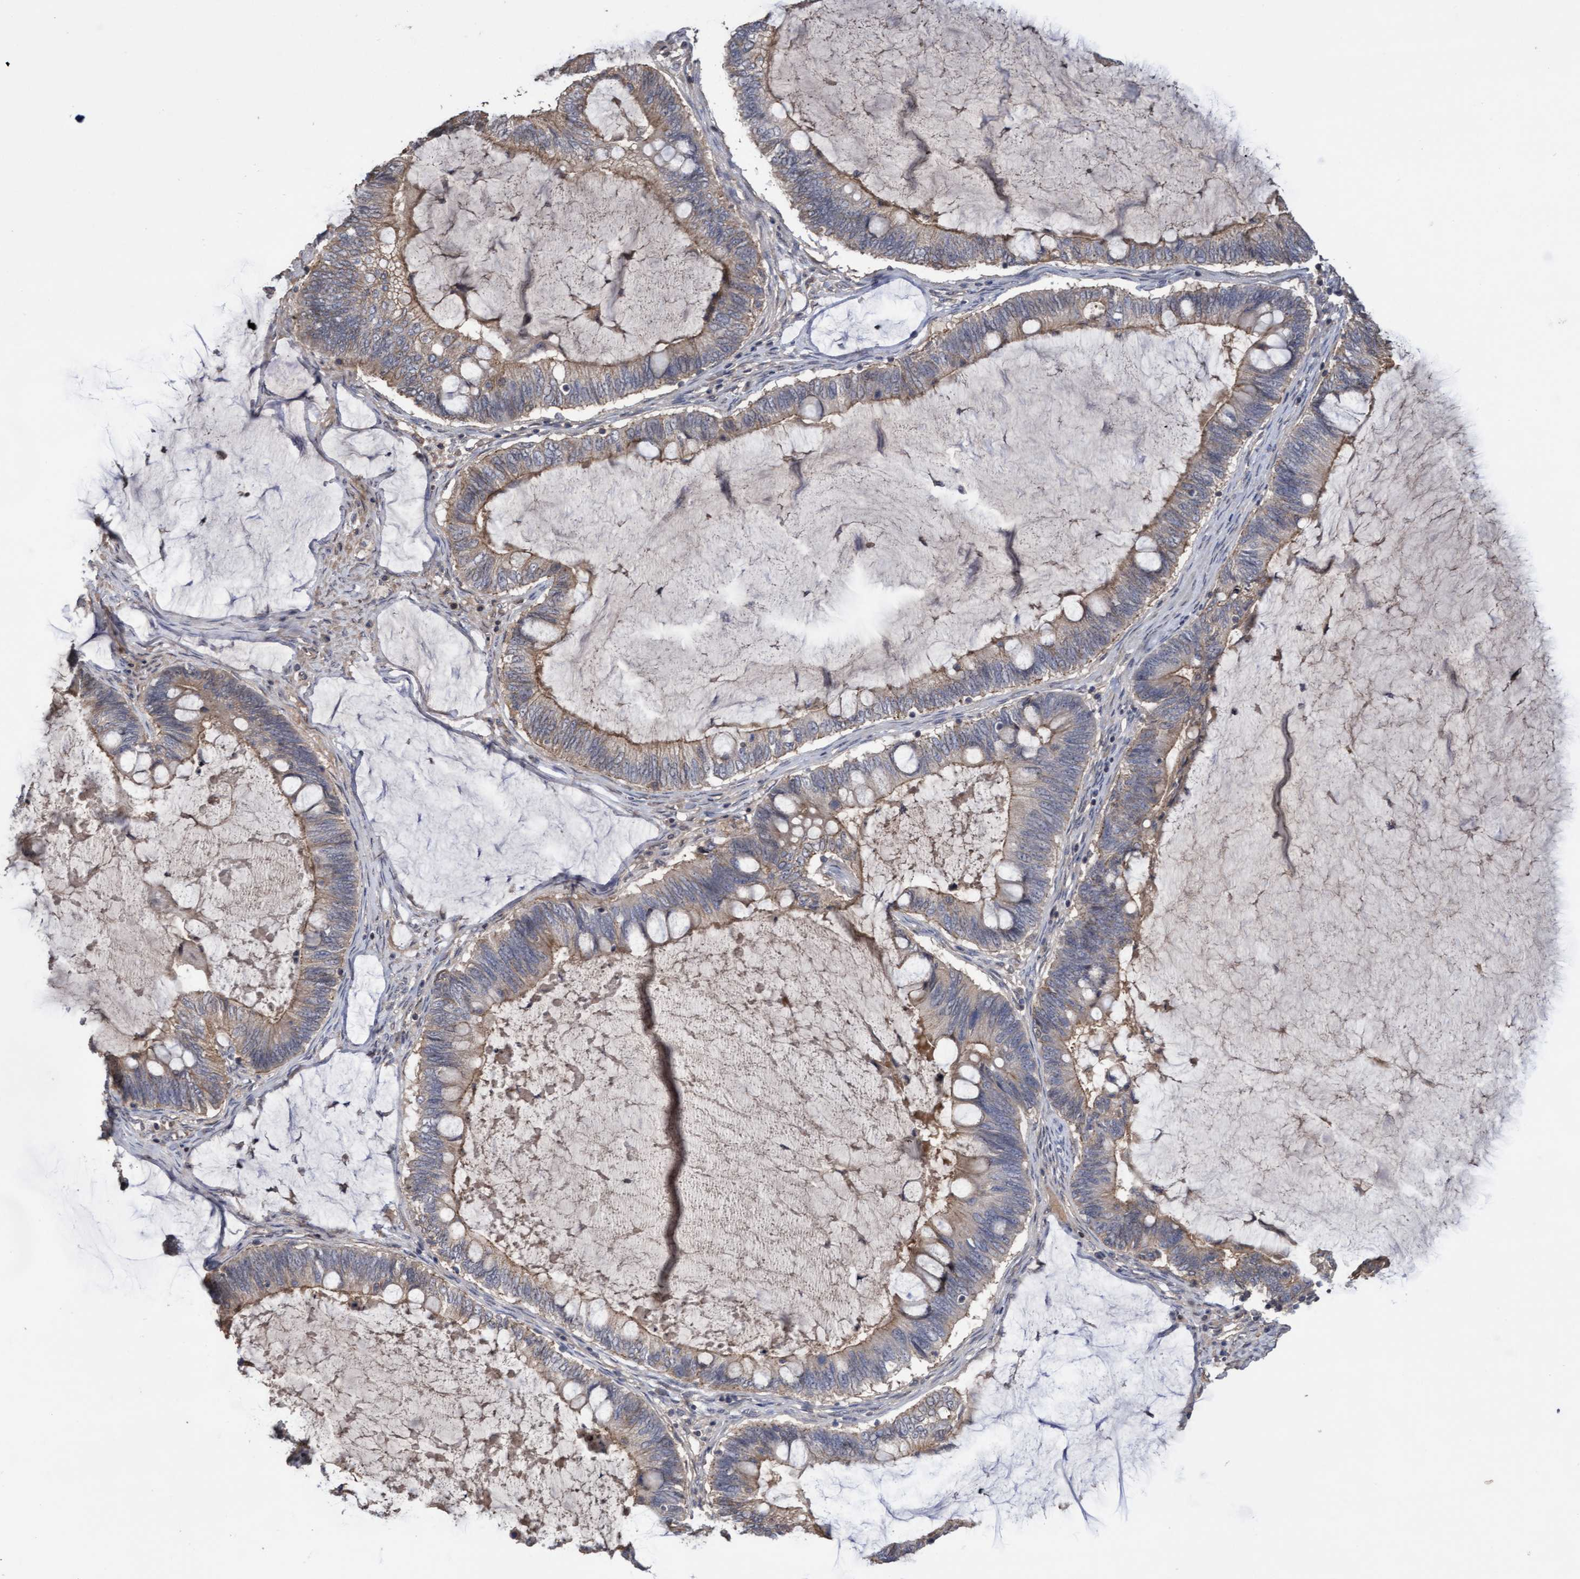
{"staining": {"intensity": "weak", "quantity": "25%-75%", "location": "cytoplasmic/membranous"}, "tissue": "ovarian cancer", "cell_type": "Tumor cells", "image_type": "cancer", "snomed": [{"axis": "morphology", "description": "Cystadenocarcinoma, mucinous, NOS"}, {"axis": "topography", "description": "Ovary"}], "caption": "A low amount of weak cytoplasmic/membranous expression is present in approximately 25%-75% of tumor cells in mucinous cystadenocarcinoma (ovarian) tissue.", "gene": "COBL", "patient": {"sex": "female", "age": 61}}